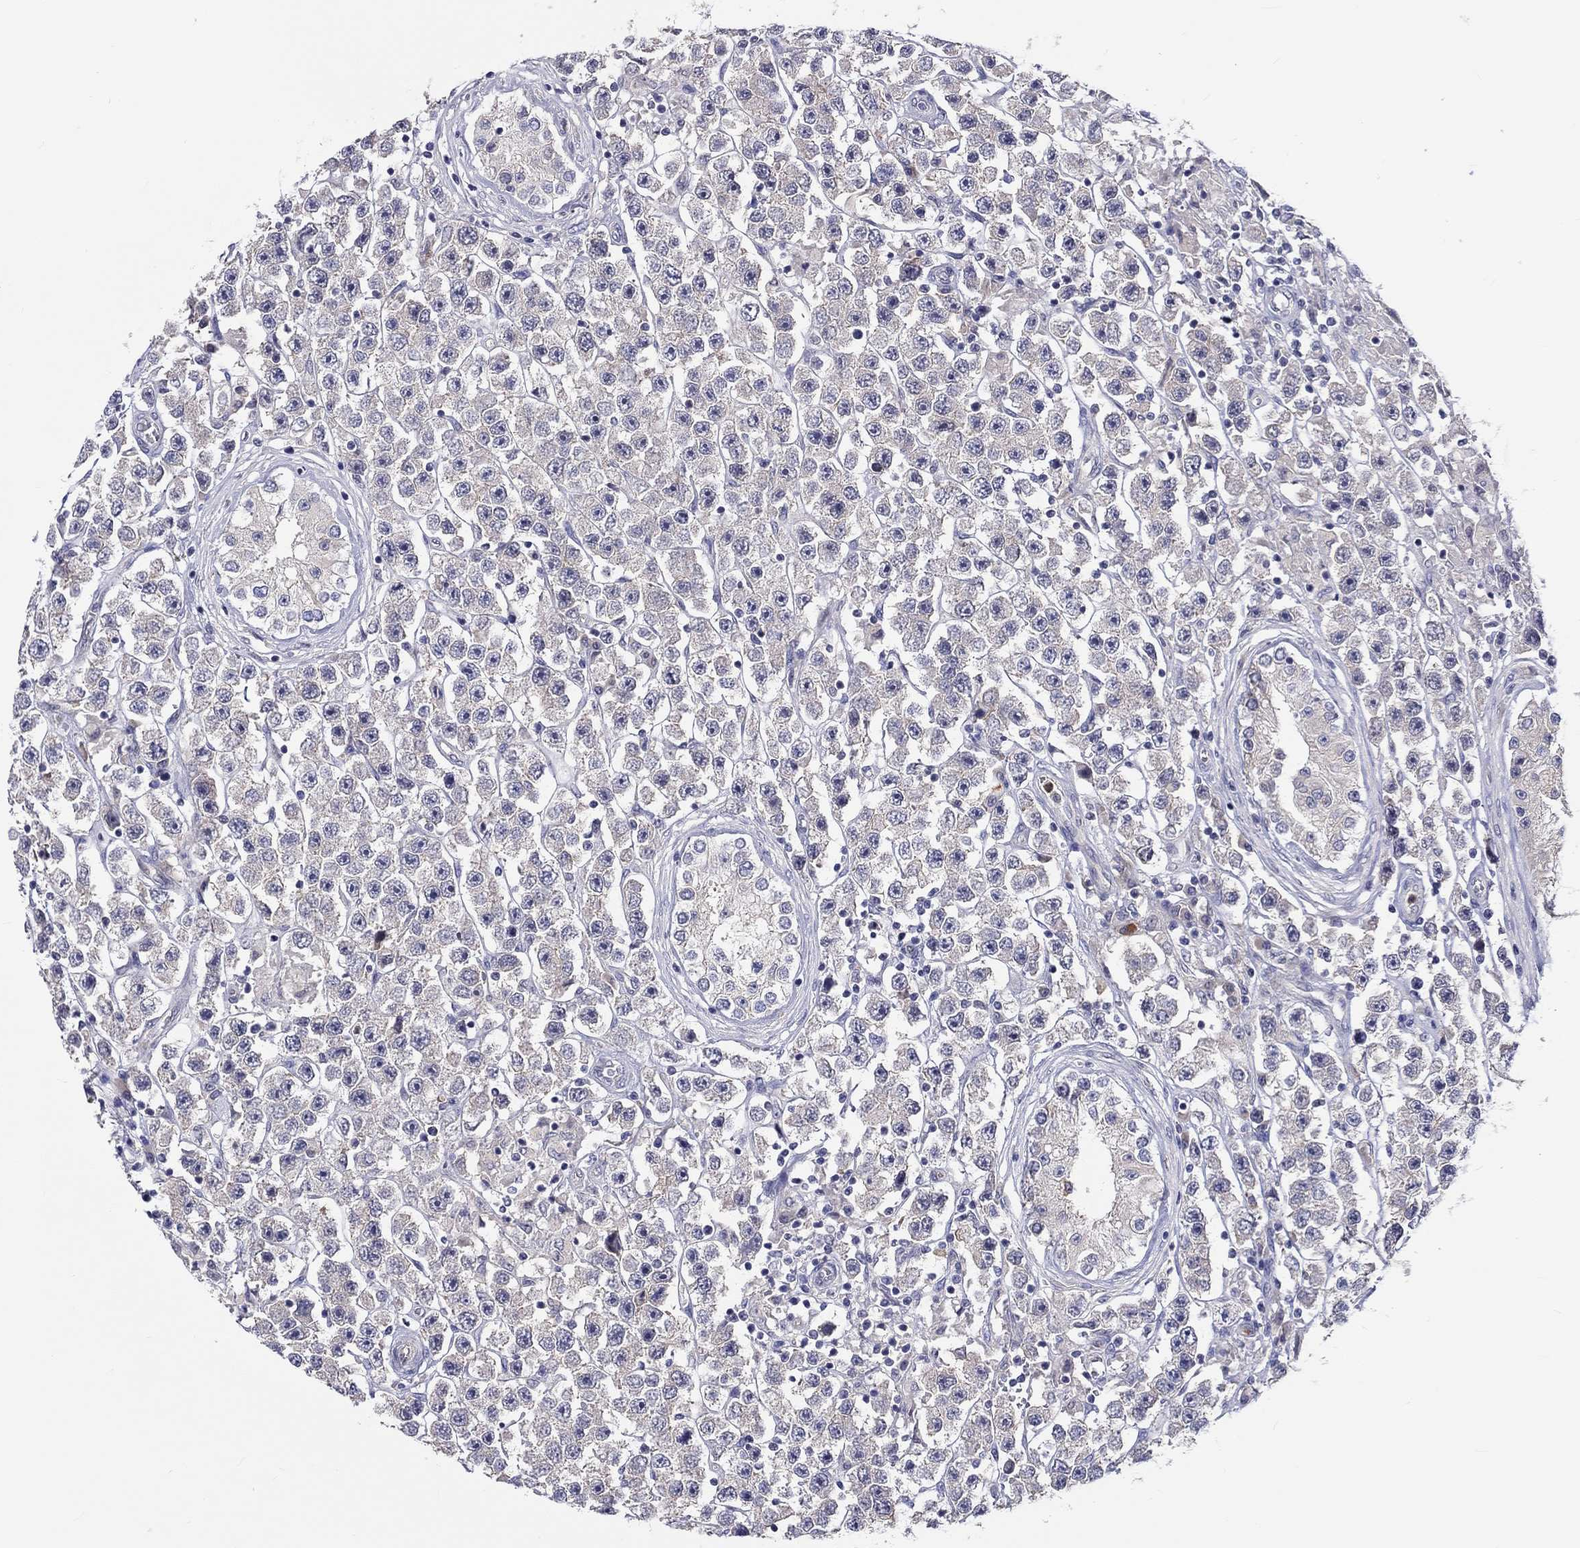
{"staining": {"intensity": "weak", "quantity": "<25%", "location": "cytoplasmic/membranous"}, "tissue": "testis cancer", "cell_type": "Tumor cells", "image_type": "cancer", "snomed": [{"axis": "morphology", "description": "Seminoma, NOS"}, {"axis": "topography", "description": "Testis"}], "caption": "There is no significant positivity in tumor cells of testis cancer (seminoma).", "gene": "ABCG4", "patient": {"sex": "male", "age": 45}}